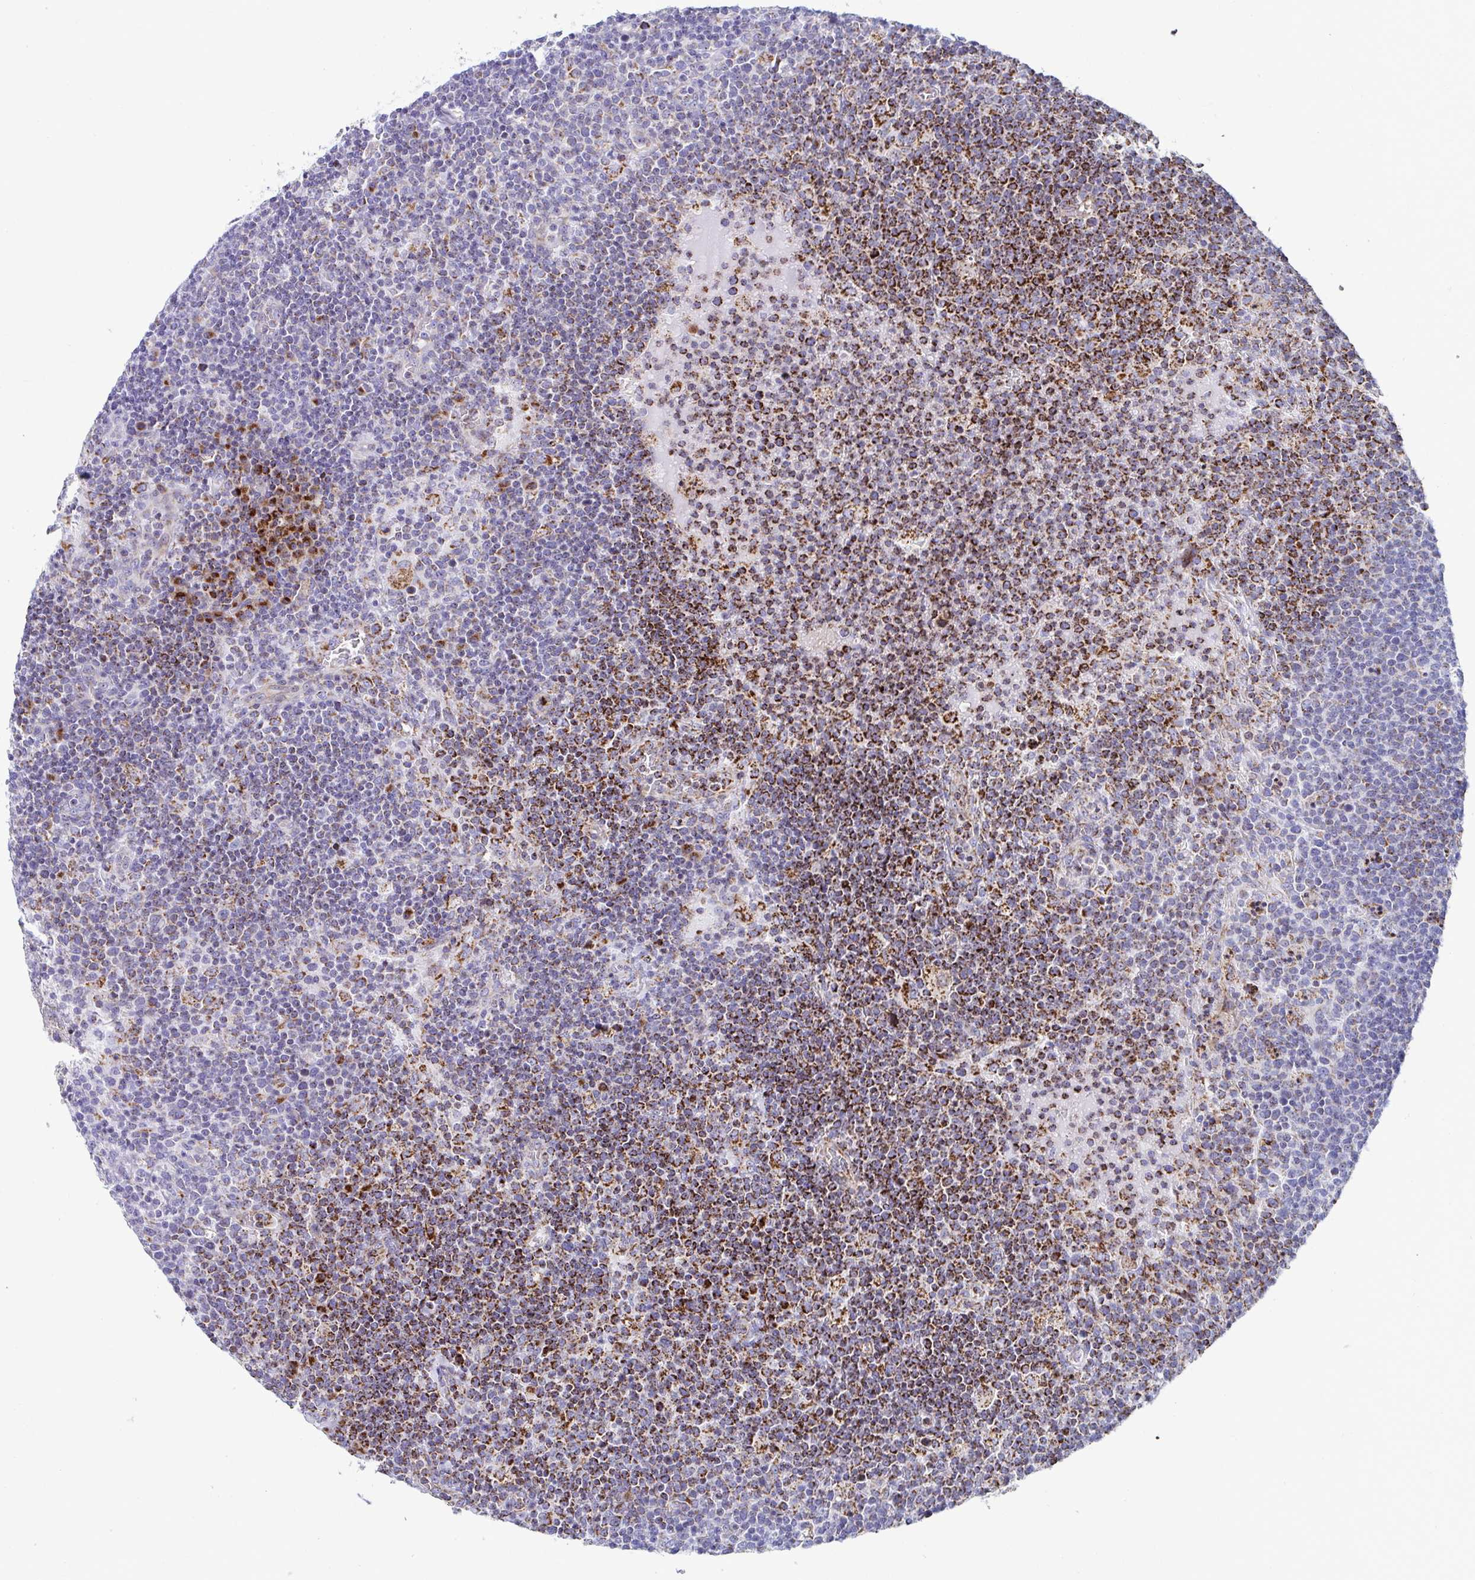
{"staining": {"intensity": "strong", "quantity": "25%-75%", "location": "cytoplasmic/membranous"}, "tissue": "lymphoma", "cell_type": "Tumor cells", "image_type": "cancer", "snomed": [{"axis": "morphology", "description": "Malignant lymphoma, non-Hodgkin's type, High grade"}, {"axis": "topography", "description": "Lymph node"}], "caption": "Brown immunohistochemical staining in human high-grade malignant lymphoma, non-Hodgkin's type shows strong cytoplasmic/membranous expression in approximately 25%-75% of tumor cells.", "gene": "ATP5MJ", "patient": {"sex": "male", "age": 61}}